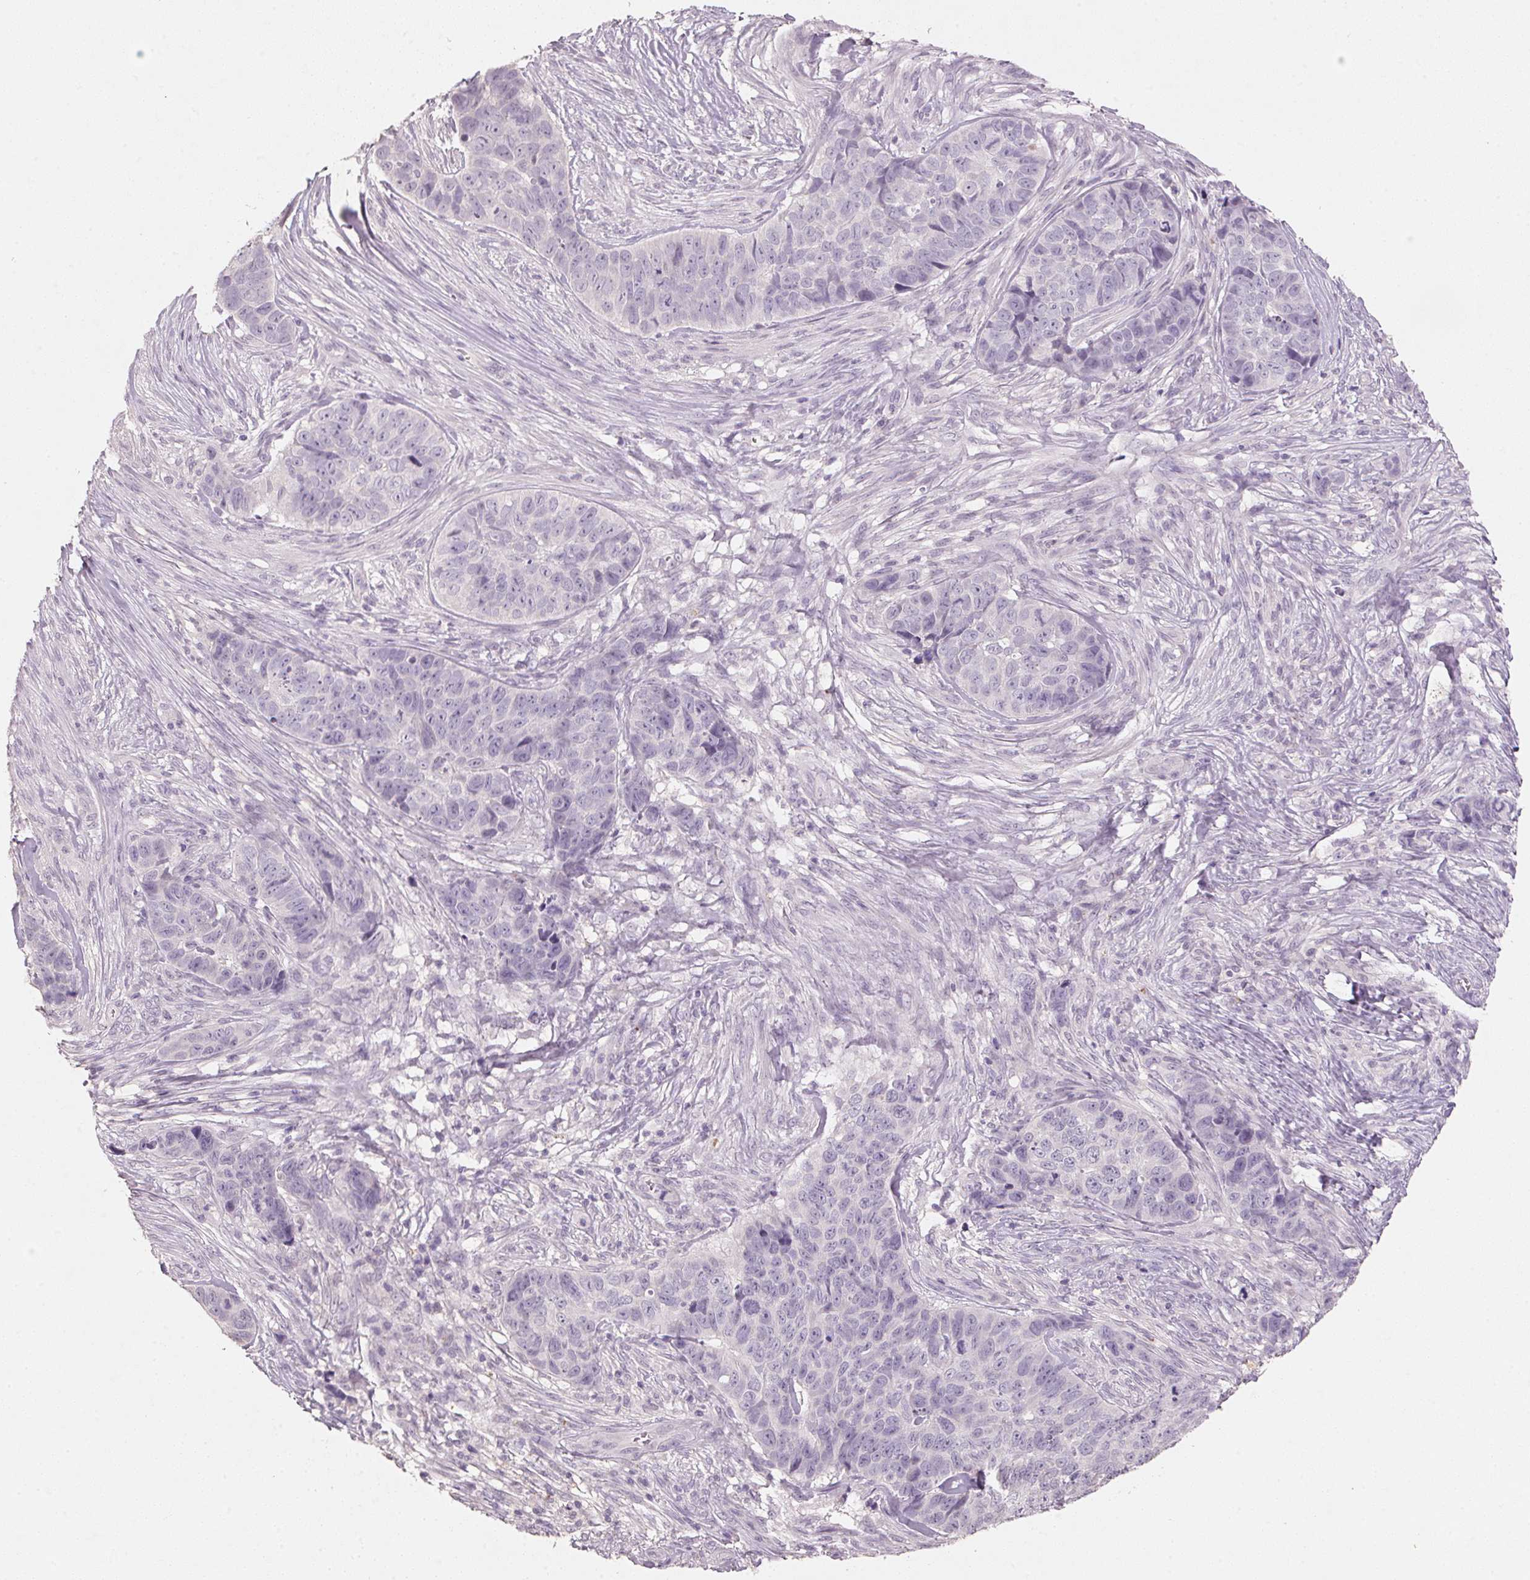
{"staining": {"intensity": "negative", "quantity": "none", "location": "none"}, "tissue": "skin cancer", "cell_type": "Tumor cells", "image_type": "cancer", "snomed": [{"axis": "morphology", "description": "Basal cell carcinoma"}, {"axis": "topography", "description": "Skin"}], "caption": "This image is of skin cancer stained with immunohistochemistry (IHC) to label a protein in brown with the nuclei are counter-stained blue. There is no staining in tumor cells. (DAB (3,3'-diaminobenzidine) immunohistochemistry, high magnification).", "gene": "CXCL5", "patient": {"sex": "female", "age": 82}}